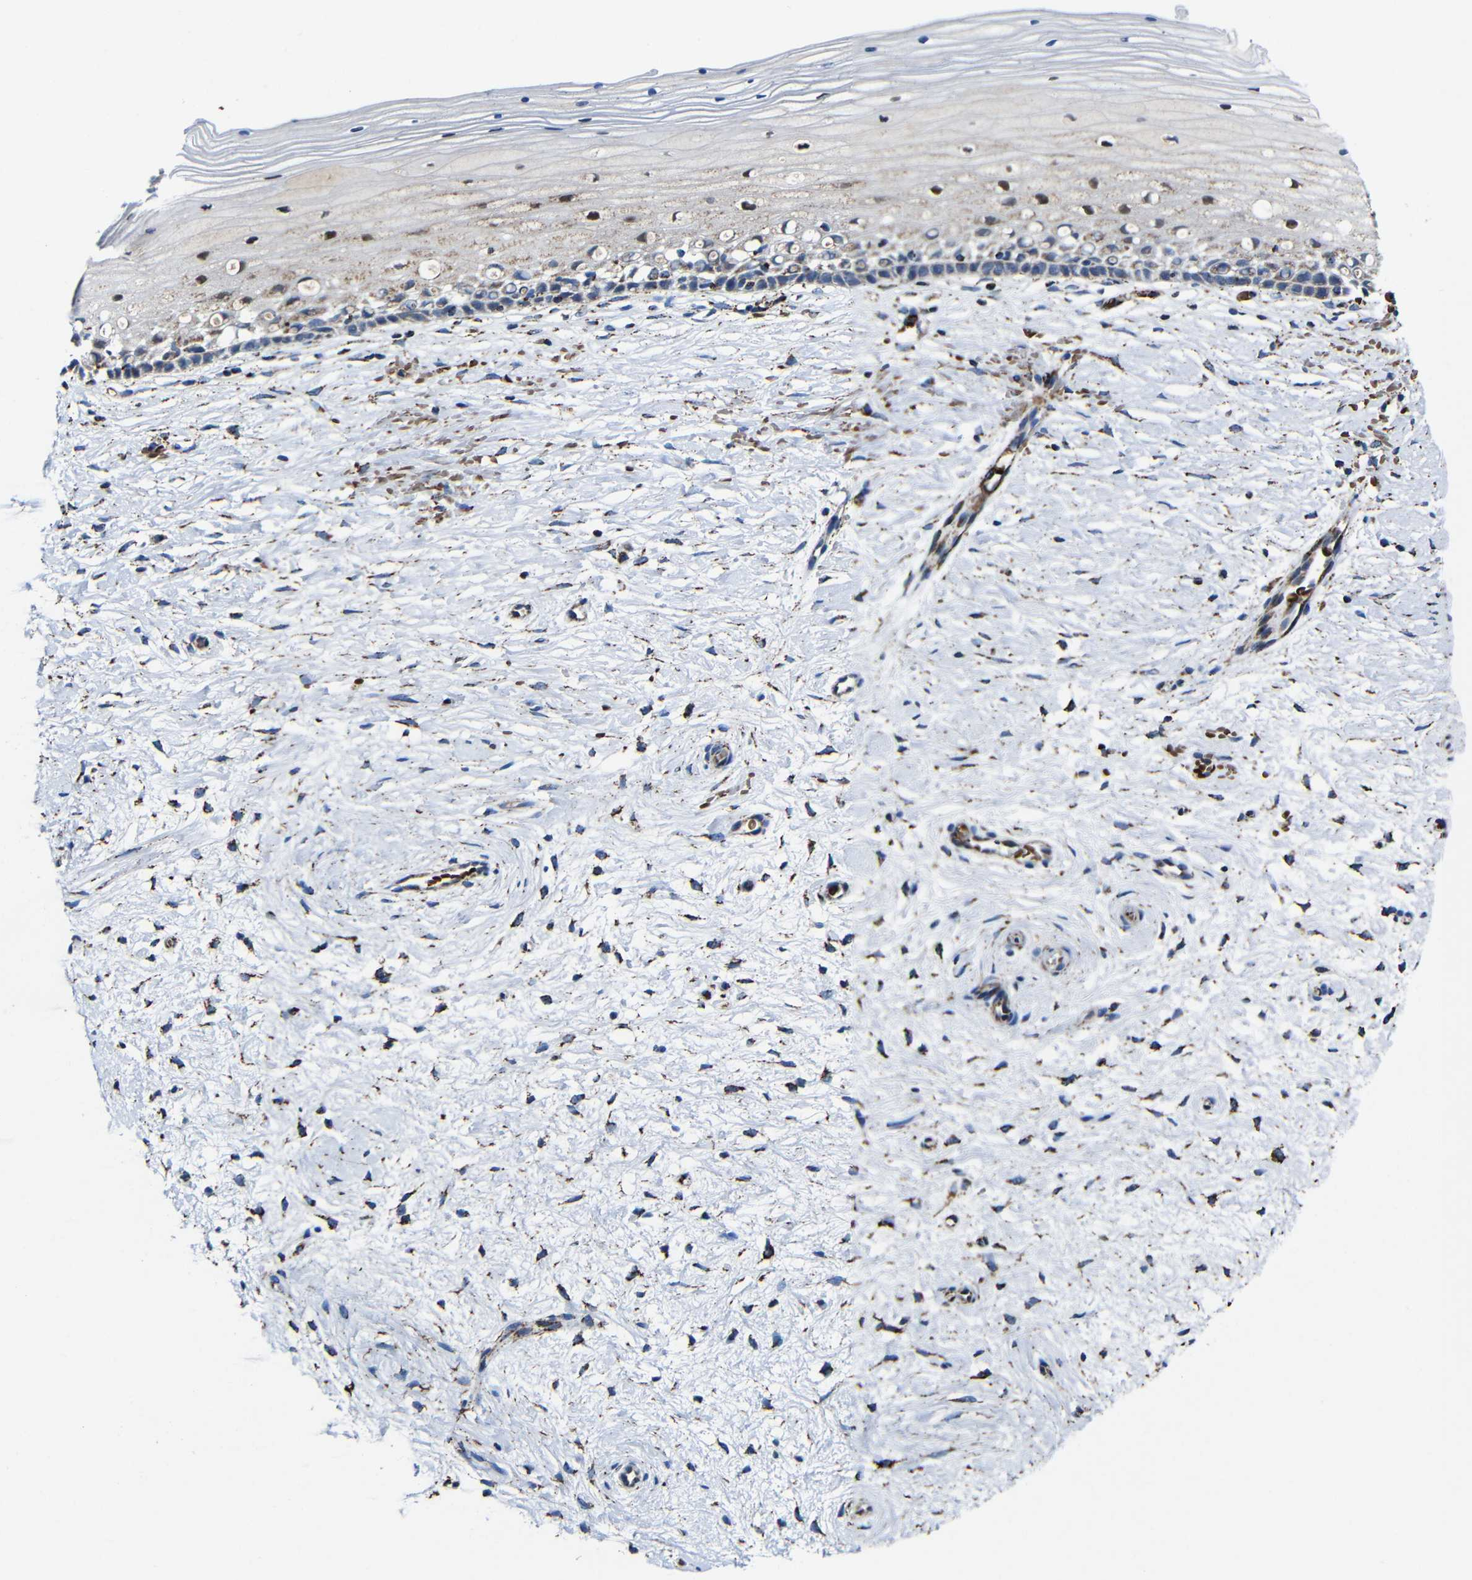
{"staining": {"intensity": "moderate", "quantity": "<25%", "location": "cytoplasmic/membranous,nuclear"}, "tissue": "cervix", "cell_type": "Squamous epithelial cells", "image_type": "normal", "snomed": [{"axis": "morphology", "description": "Normal tissue, NOS"}, {"axis": "topography", "description": "Cervix"}], "caption": "This is a histology image of immunohistochemistry staining of unremarkable cervix, which shows moderate staining in the cytoplasmic/membranous,nuclear of squamous epithelial cells.", "gene": "CA5B", "patient": {"sex": "female", "age": 39}}